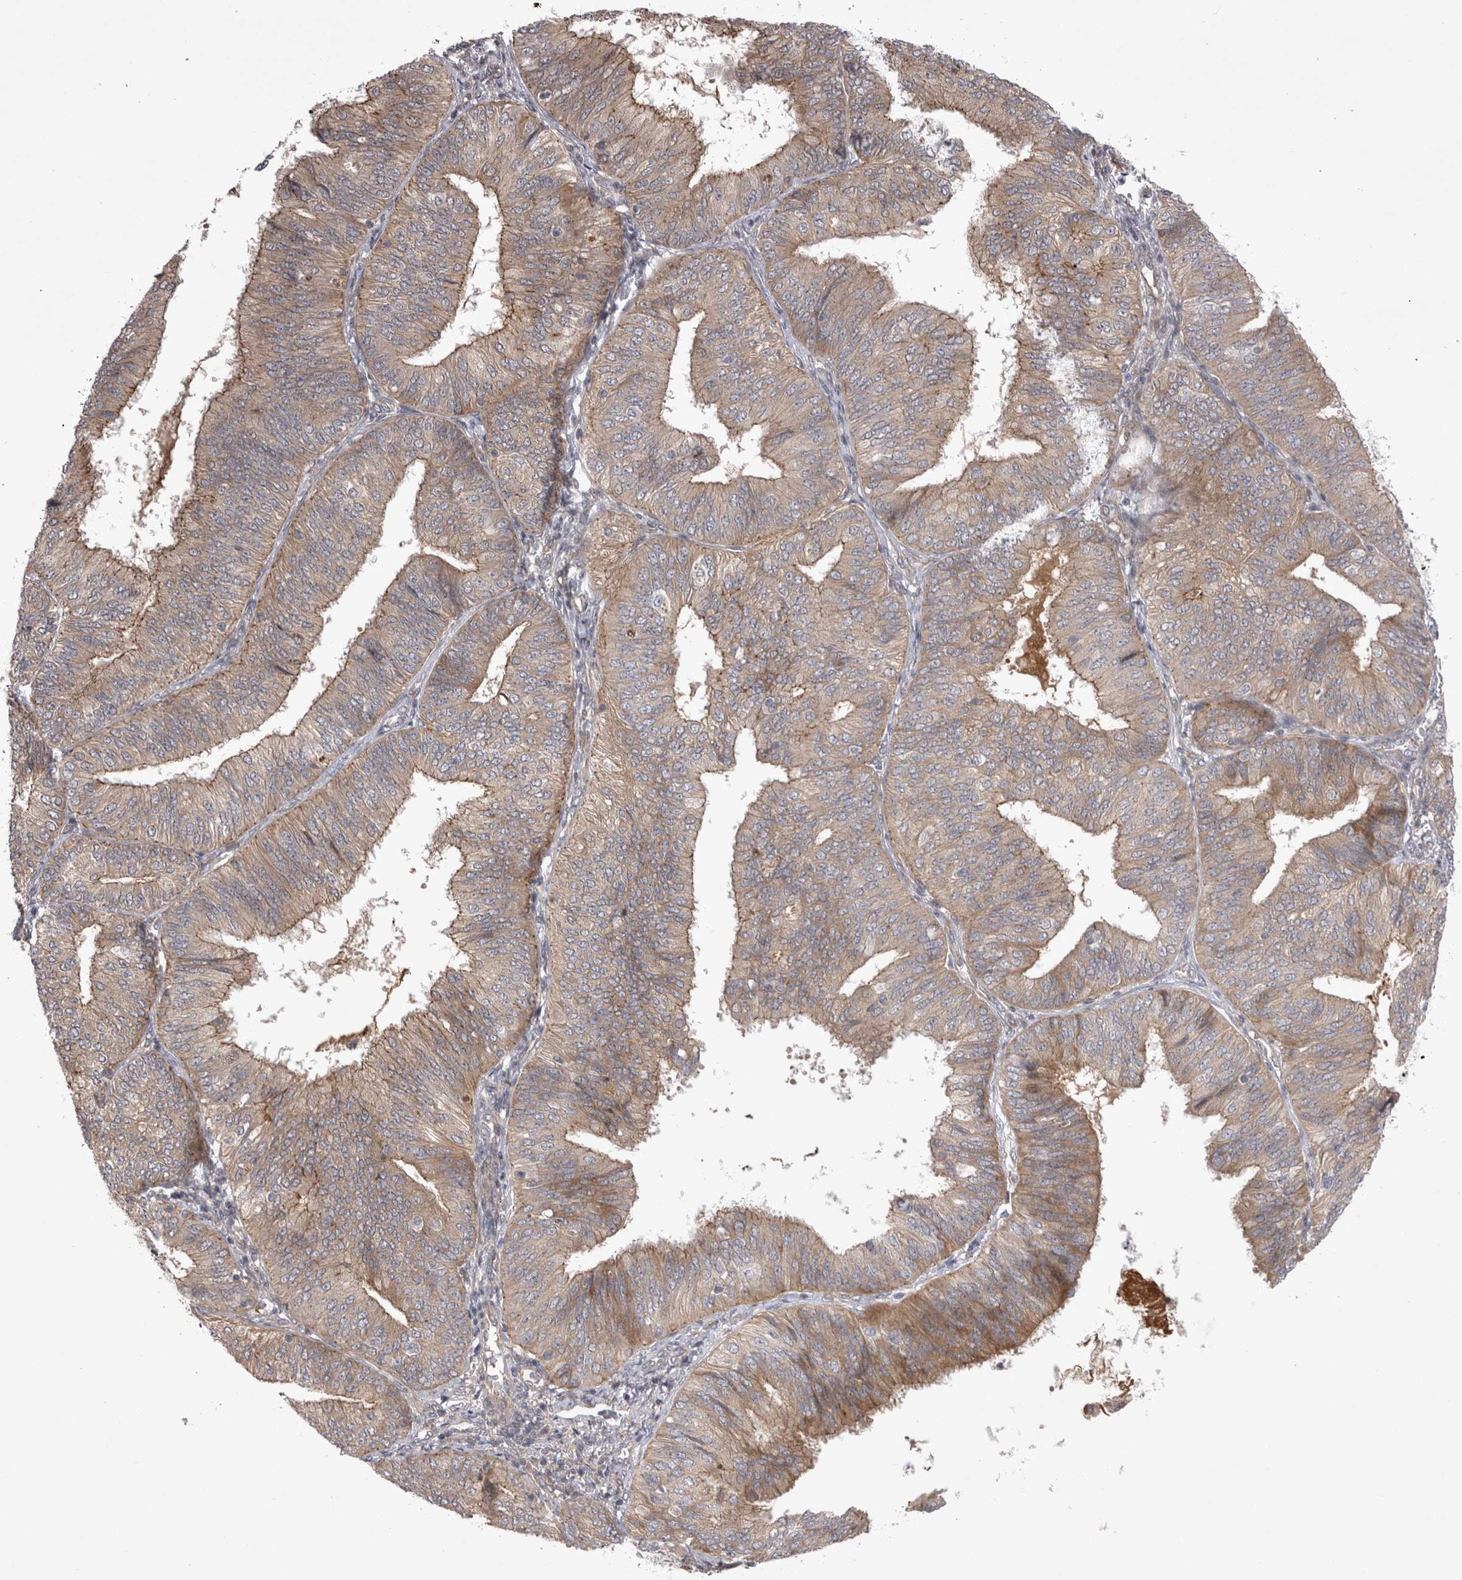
{"staining": {"intensity": "weak", "quantity": ">75%", "location": "cytoplasmic/membranous"}, "tissue": "endometrial cancer", "cell_type": "Tumor cells", "image_type": "cancer", "snomed": [{"axis": "morphology", "description": "Adenocarcinoma, NOS"}, {"axis": "topography", "description": "Endometrium"}], "caption": "A brown stain shows weak cytoplasmic/membranous expression of a protein in endometrial cancer (adenocarcinoma) tumor cells.", "gene": "NENF", "patient": {"sex": "female", "age": 58}}